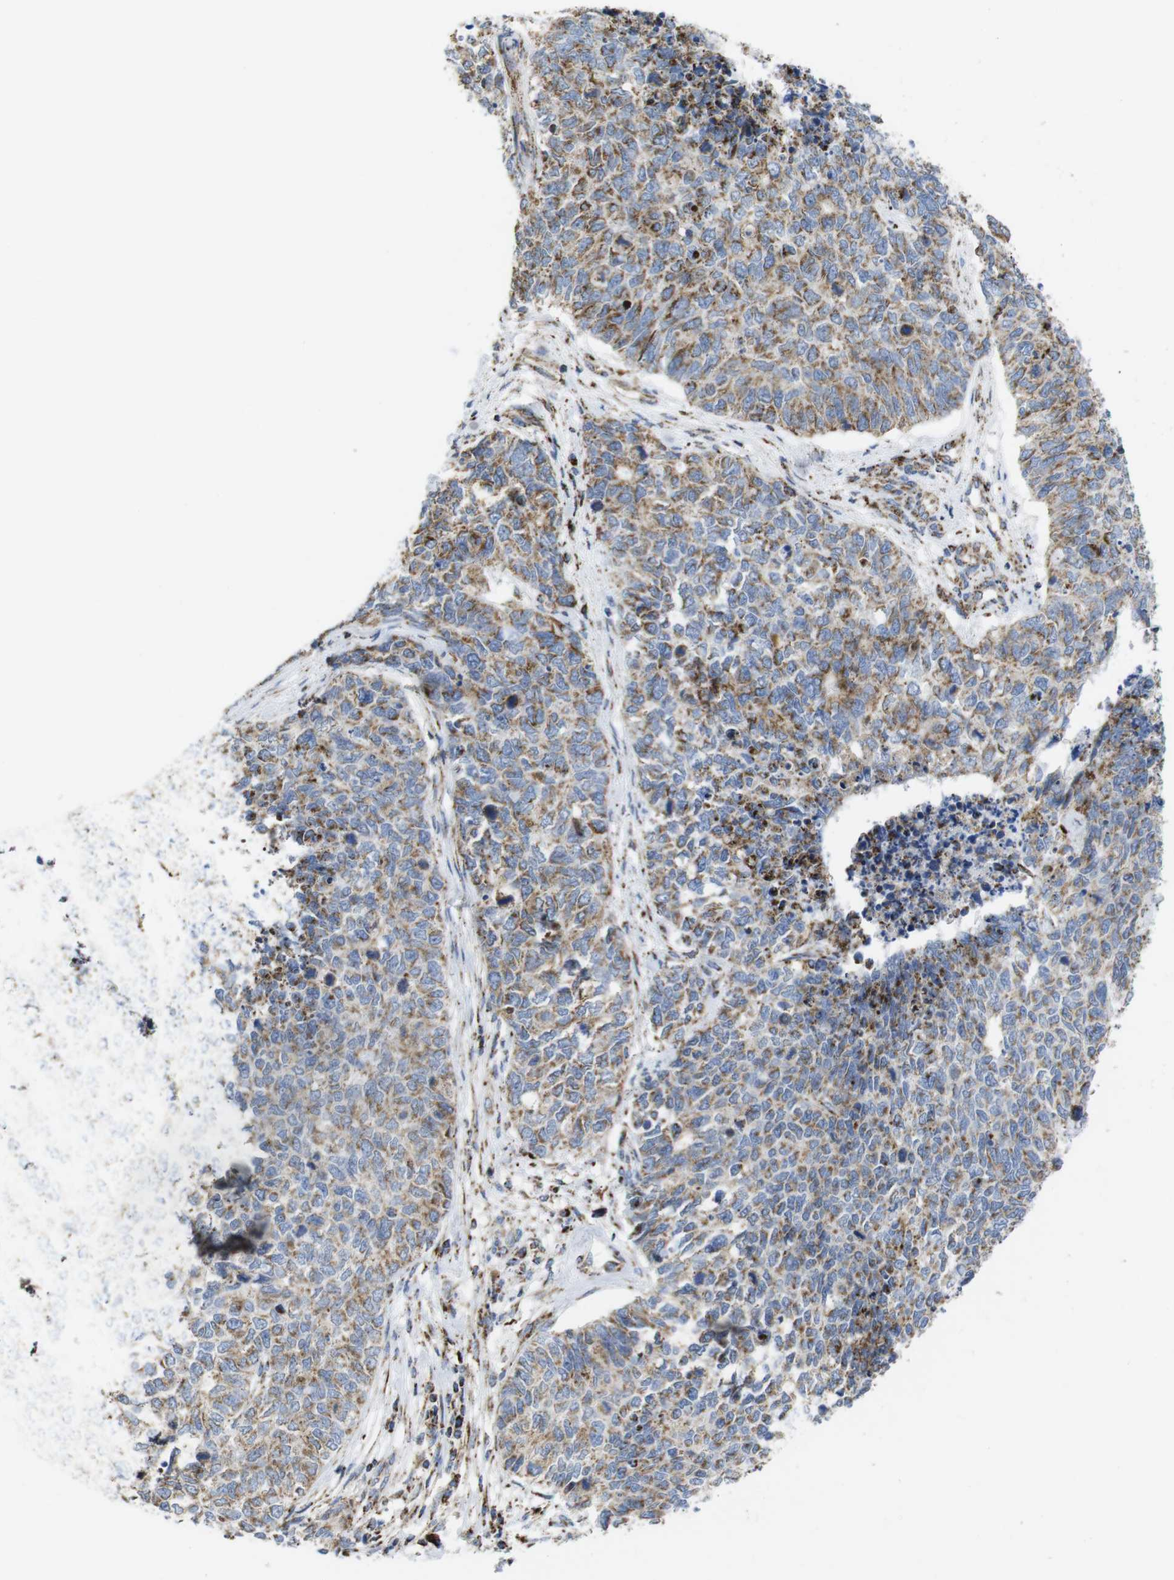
{"staining": {"intensity": "weak", "quantity": "25%-75%", "location": "cytoplasmic/membranous"}, "tissue": "cervical cancer", "cell_type": "Tumor cells", "image_type": "cancer", "snomed": [{"axis": "morphology", "description": "Squamous cell carcinoma, NOS"}, {"axis": "topography", "description": "Cervix"}], "caption": "Immunohistochemistry (IHC) histopathology image of neoplastic tissue: cervical squamous cell carcinoma stained using IHC demonstrates low levels of weak protein expression localized specifically in the cytoplasmic/membranous of tumor cells, appearing as a cytoplasmic/membranous brown color.", "gene": "TMEM192", "patient": {"sex": "female", "age": 63}}